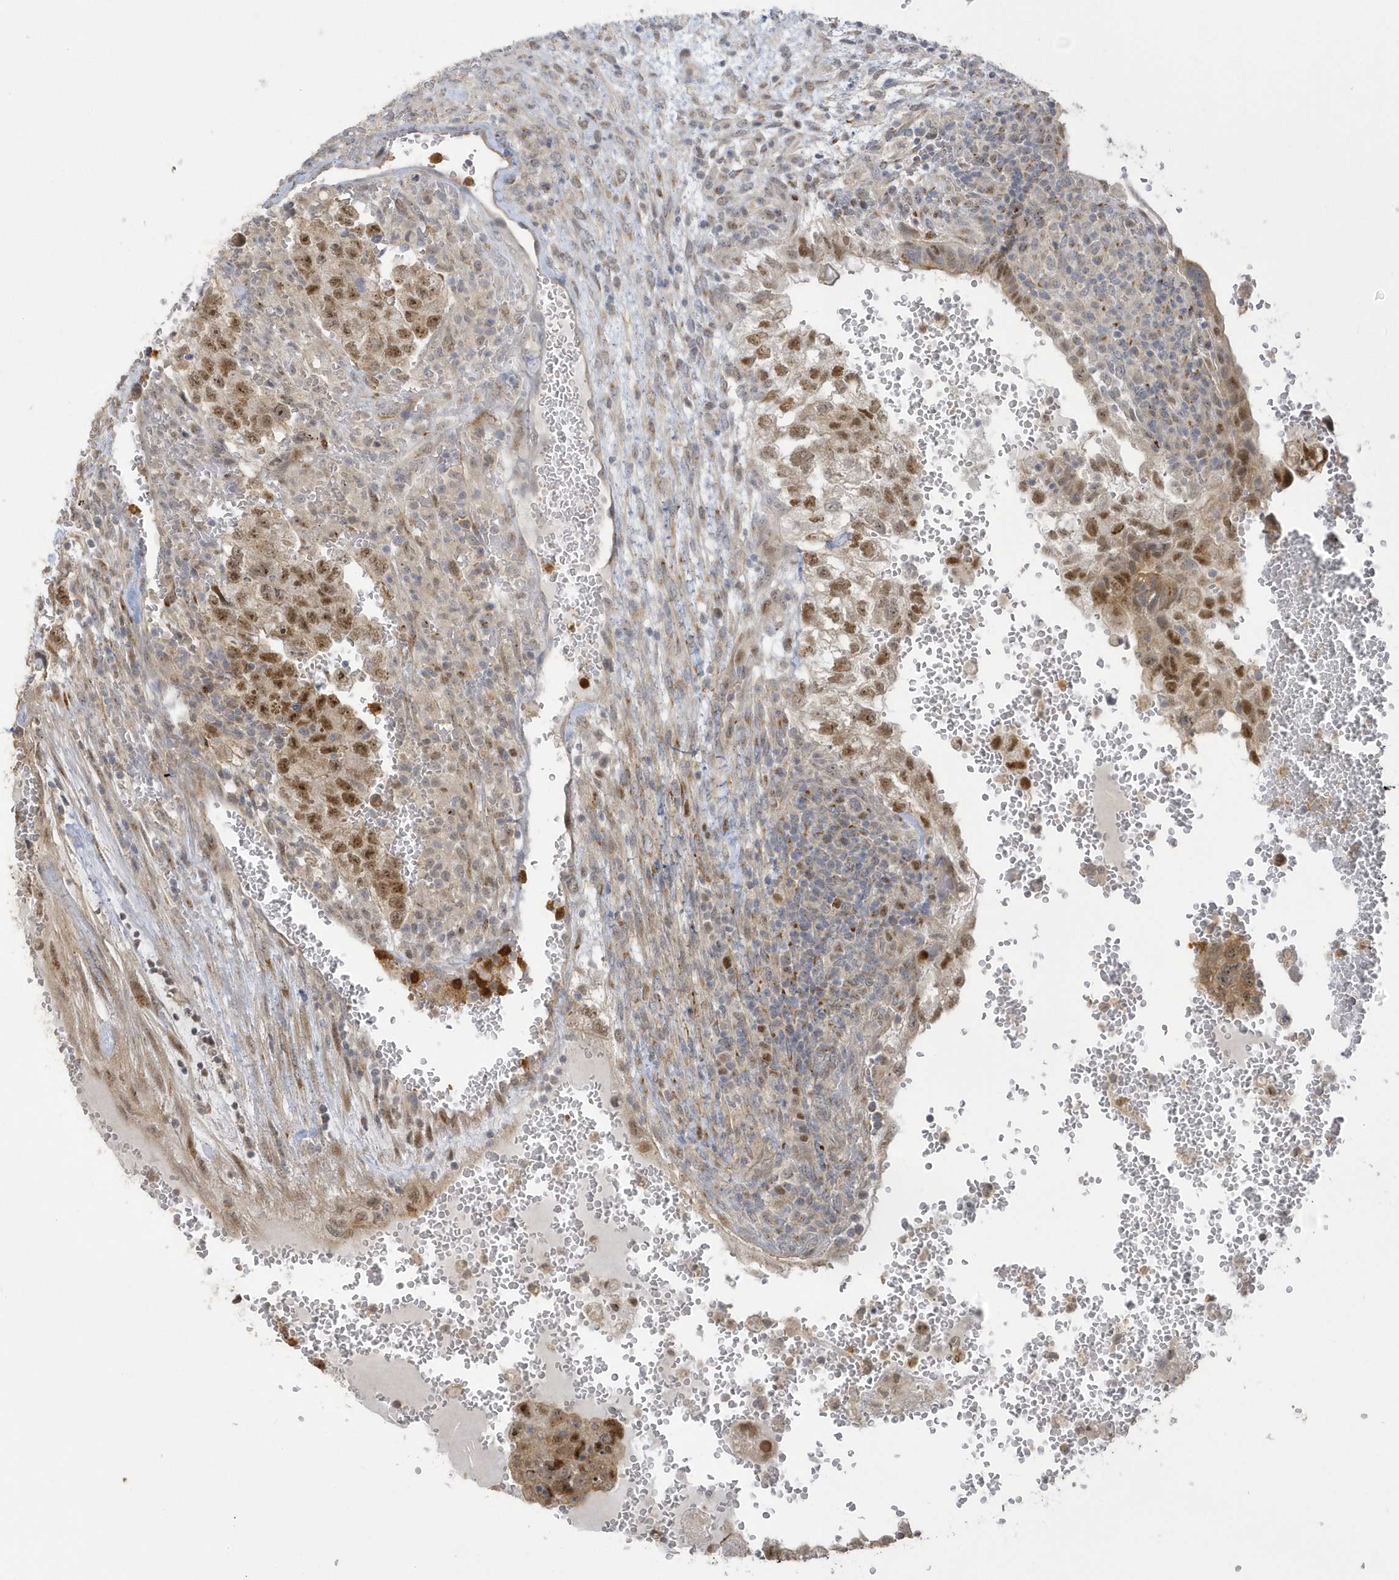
{"staining": {"intensity": "moderate", "quantity": "25%-75%", "location": "nuclear"}, "tissue": "testis cancer", "cell_type": "Tumor cells", "image_type": "cancer", "snomed": [{"axis": "morphology", "description": "Carcinoma, Embryonal, NOS"}, {"axis": "topography", "description": "Testis"}], "caption": "High-magnification brightfield microscopy of testis cancer (embryonal carcinoma) stained with DAB (3,3'-diaminobenzidine) (brown) and counterstained with hematoxylin (blue). tumor cells exhibit moderate nuclear expression is appreciated in about25%-75% of cells. The staining was performed using DAB (3,3'-diaminobenzidine) to visualize the protein expression in brown, while the nuclei were stained in blue with hematoxylin (Magnification: 20x).", "gene": "NAF1", "patient": {"sex": "male", "age": 36}}